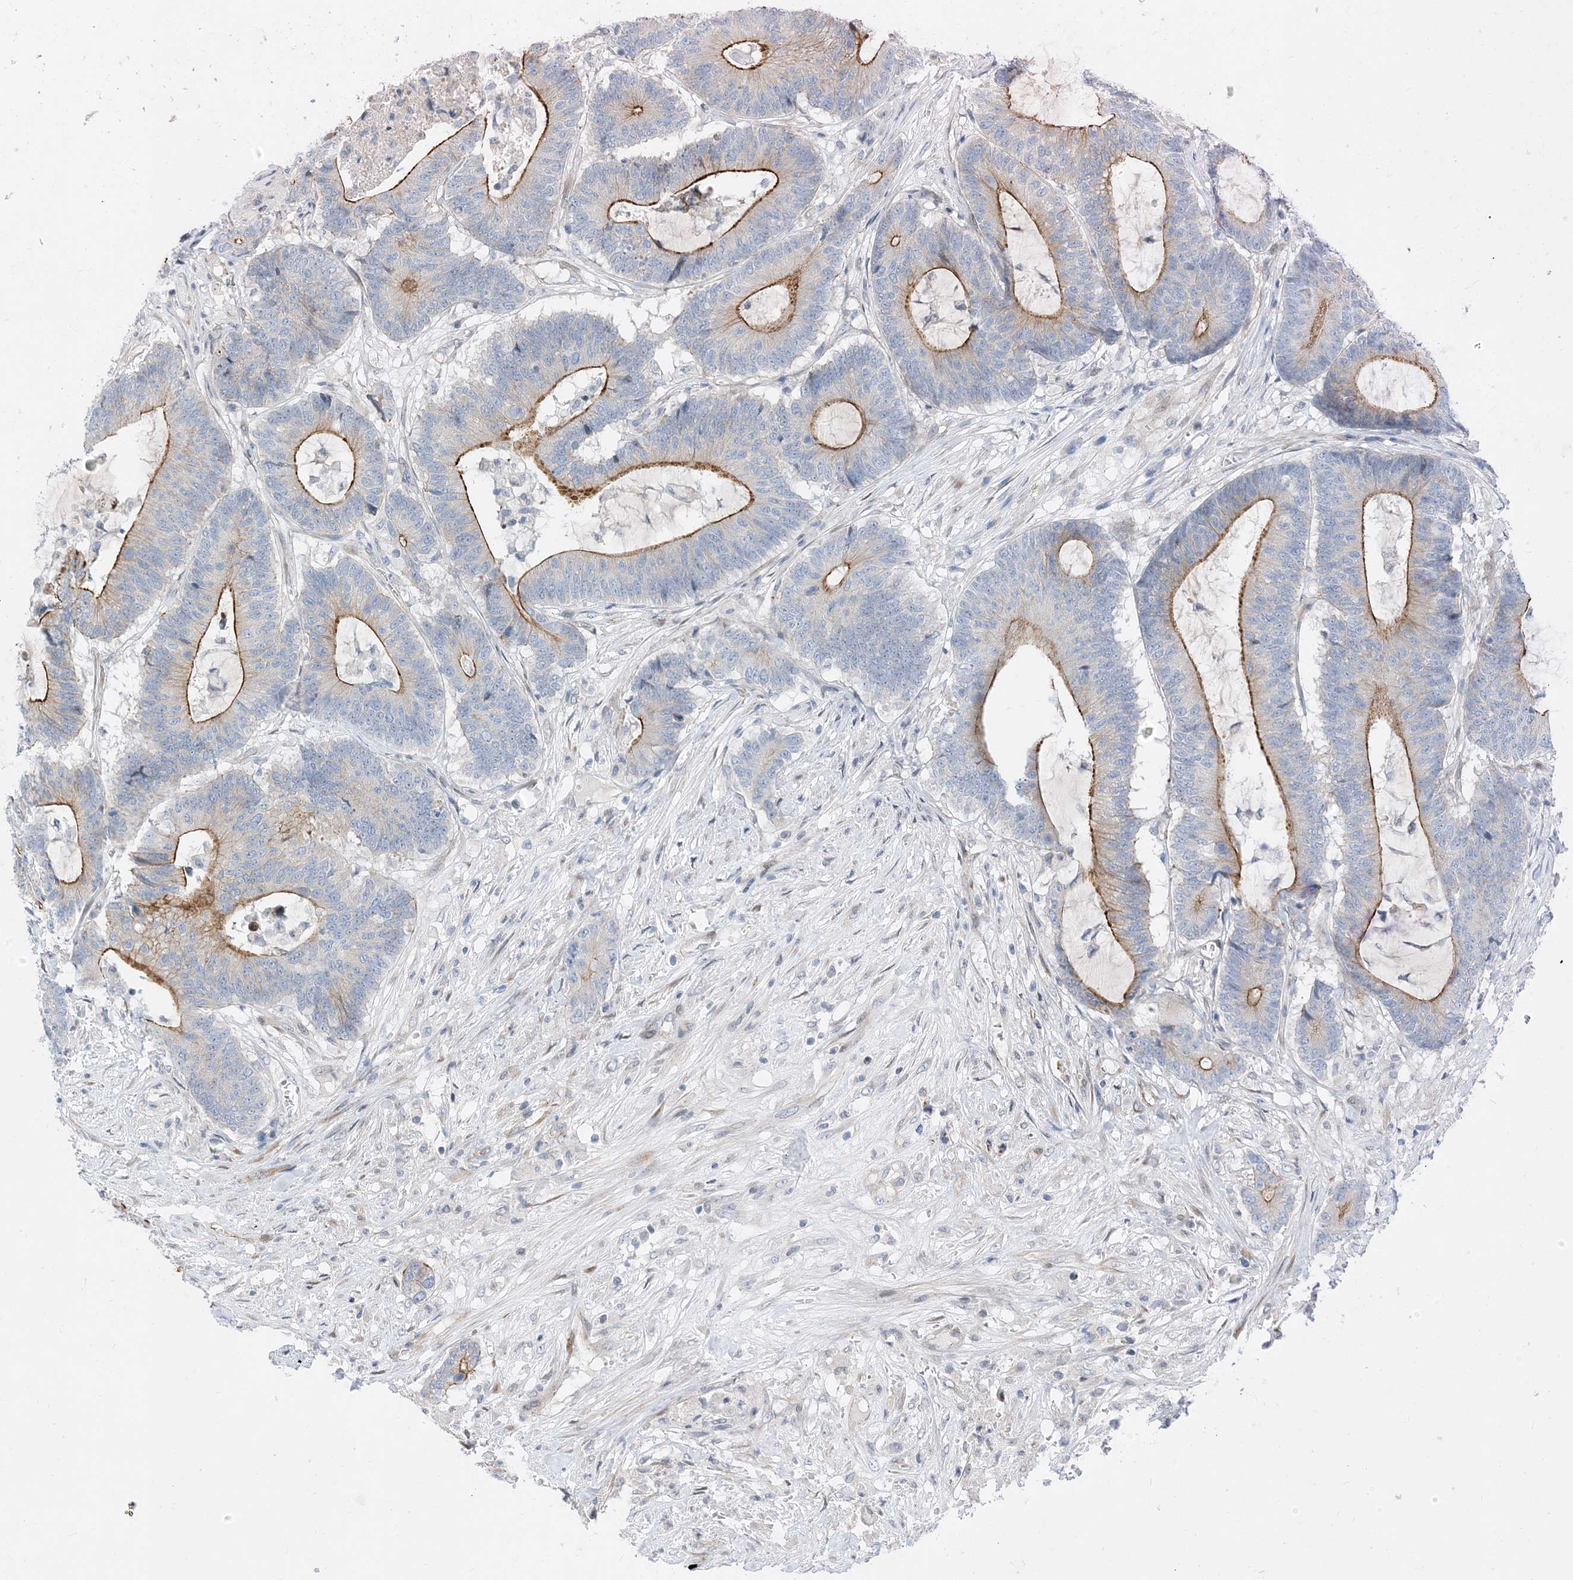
{"staining": {"intensity": "strong", "quantity": ">75%", "location": "cytoplasmic/membranous"}, "tissue": "colorectal cancer", "cell_type": "Tumor cells", "image_type": "cancer", "snomed": [{"axis": "morphology", "description": "Adenocarcinoma, NOS"}, {"axis": "topography", "description": "Colon"}], "caption": "Colorectal cancer stained with a protein marker demonstrates strong staining in tumor cells.", "gene": "TYSND1", "patient": {"sex": "female", "age": 84}}